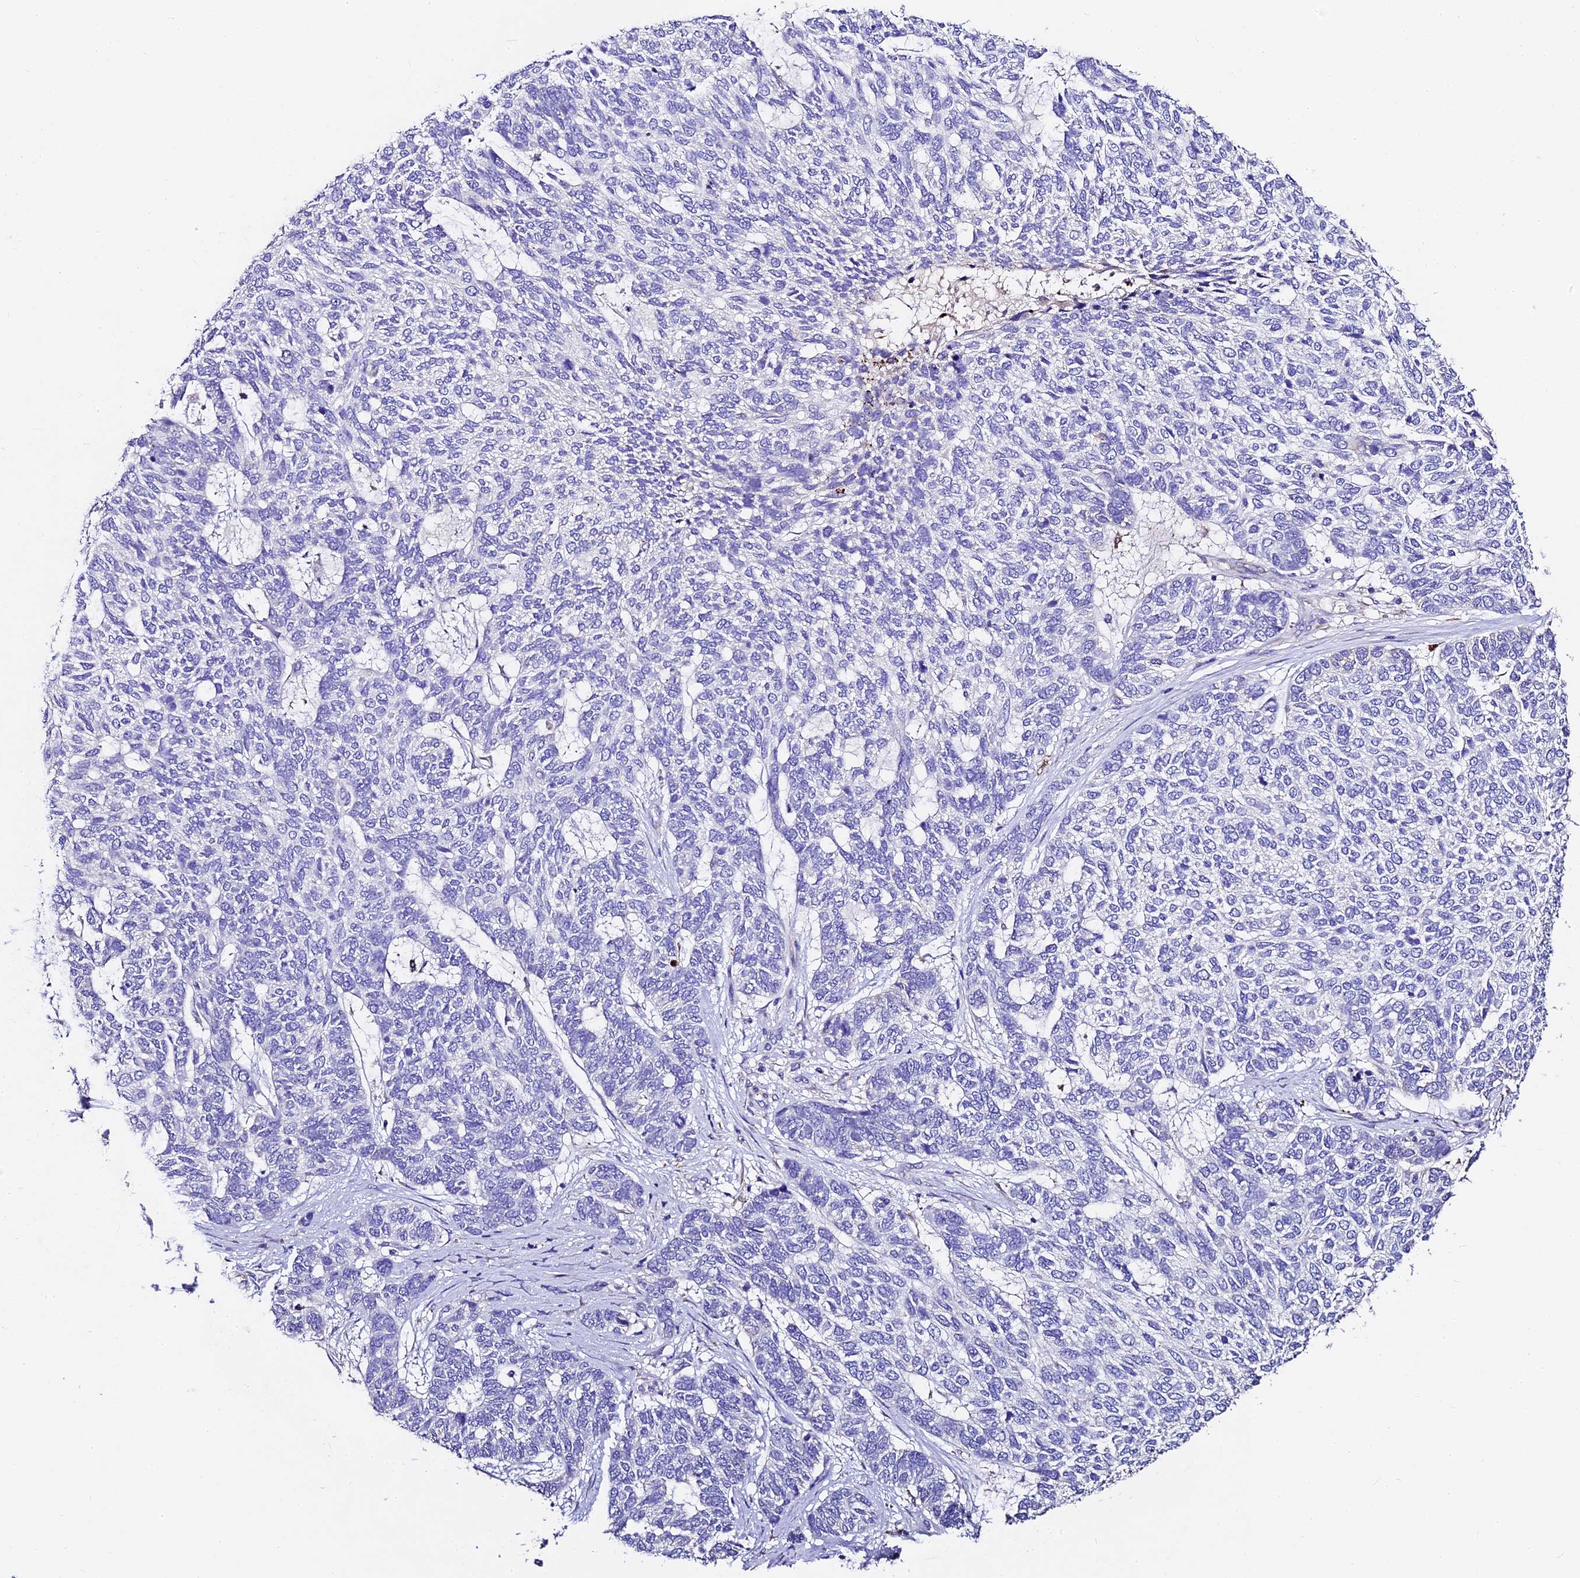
{"staining": {"intensity": "moderate", "quantity": "<25%", "location": "cytoplasmic/membranous"}, "tissue": "skin cancer", "cell_type": "Tumor cells", "image_type": "cancer", "snomed": [{"axis": "morphology", "description": "Basal cell carcinoma"}, {"axis": "topography", "description": "Skin"}], "caption": "Immunohistochemical staining of basal cell carcinoma (skin) shows moderate cytoplasmic/membranous protein staining in approximately <25% of tumor cells. (DAB IHC, brown staining for protein, blue staining for nuclei).", "gene": "FREM3", "patient": {"sex": "female", "age": 65}}